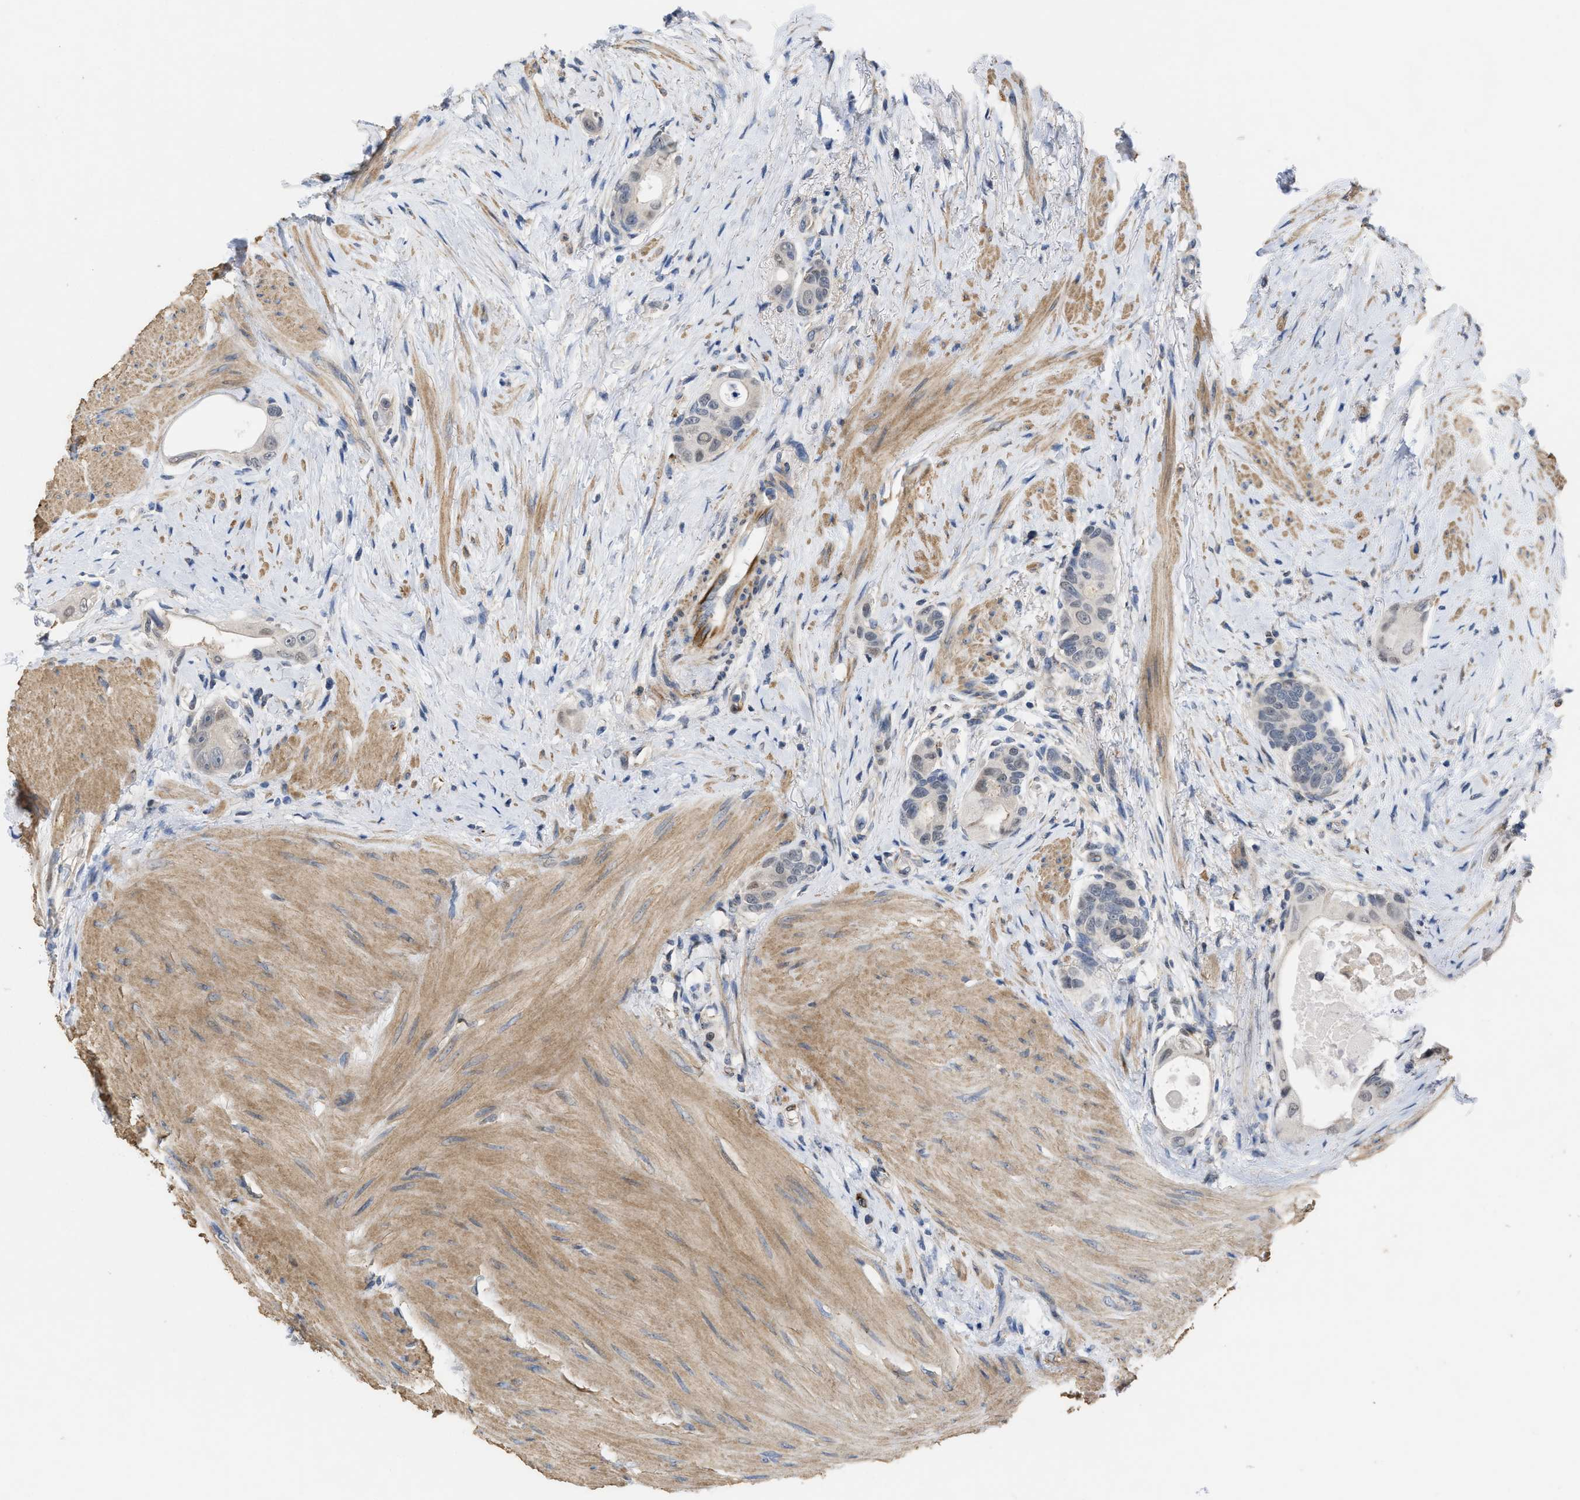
{"staining": {"intensity": "weak", "quantity": "<25%", "location": "nuclear"}, "tissue": "colorectal cancer", "cell_type": "Tumor cells", "image_type": "cancer", "snomed": [{"axis": "morphology", "description": "Adenocarcinoma, NOS"}, {"axis": "topography", "description": "Rectum"}], "caption": "Protein analysis of adenocarcinoma (colorectal) demonstrates no significant staining in tumor cells.", "gene": "TMEM131", "patient": {"sex": "male", "age": 51}}